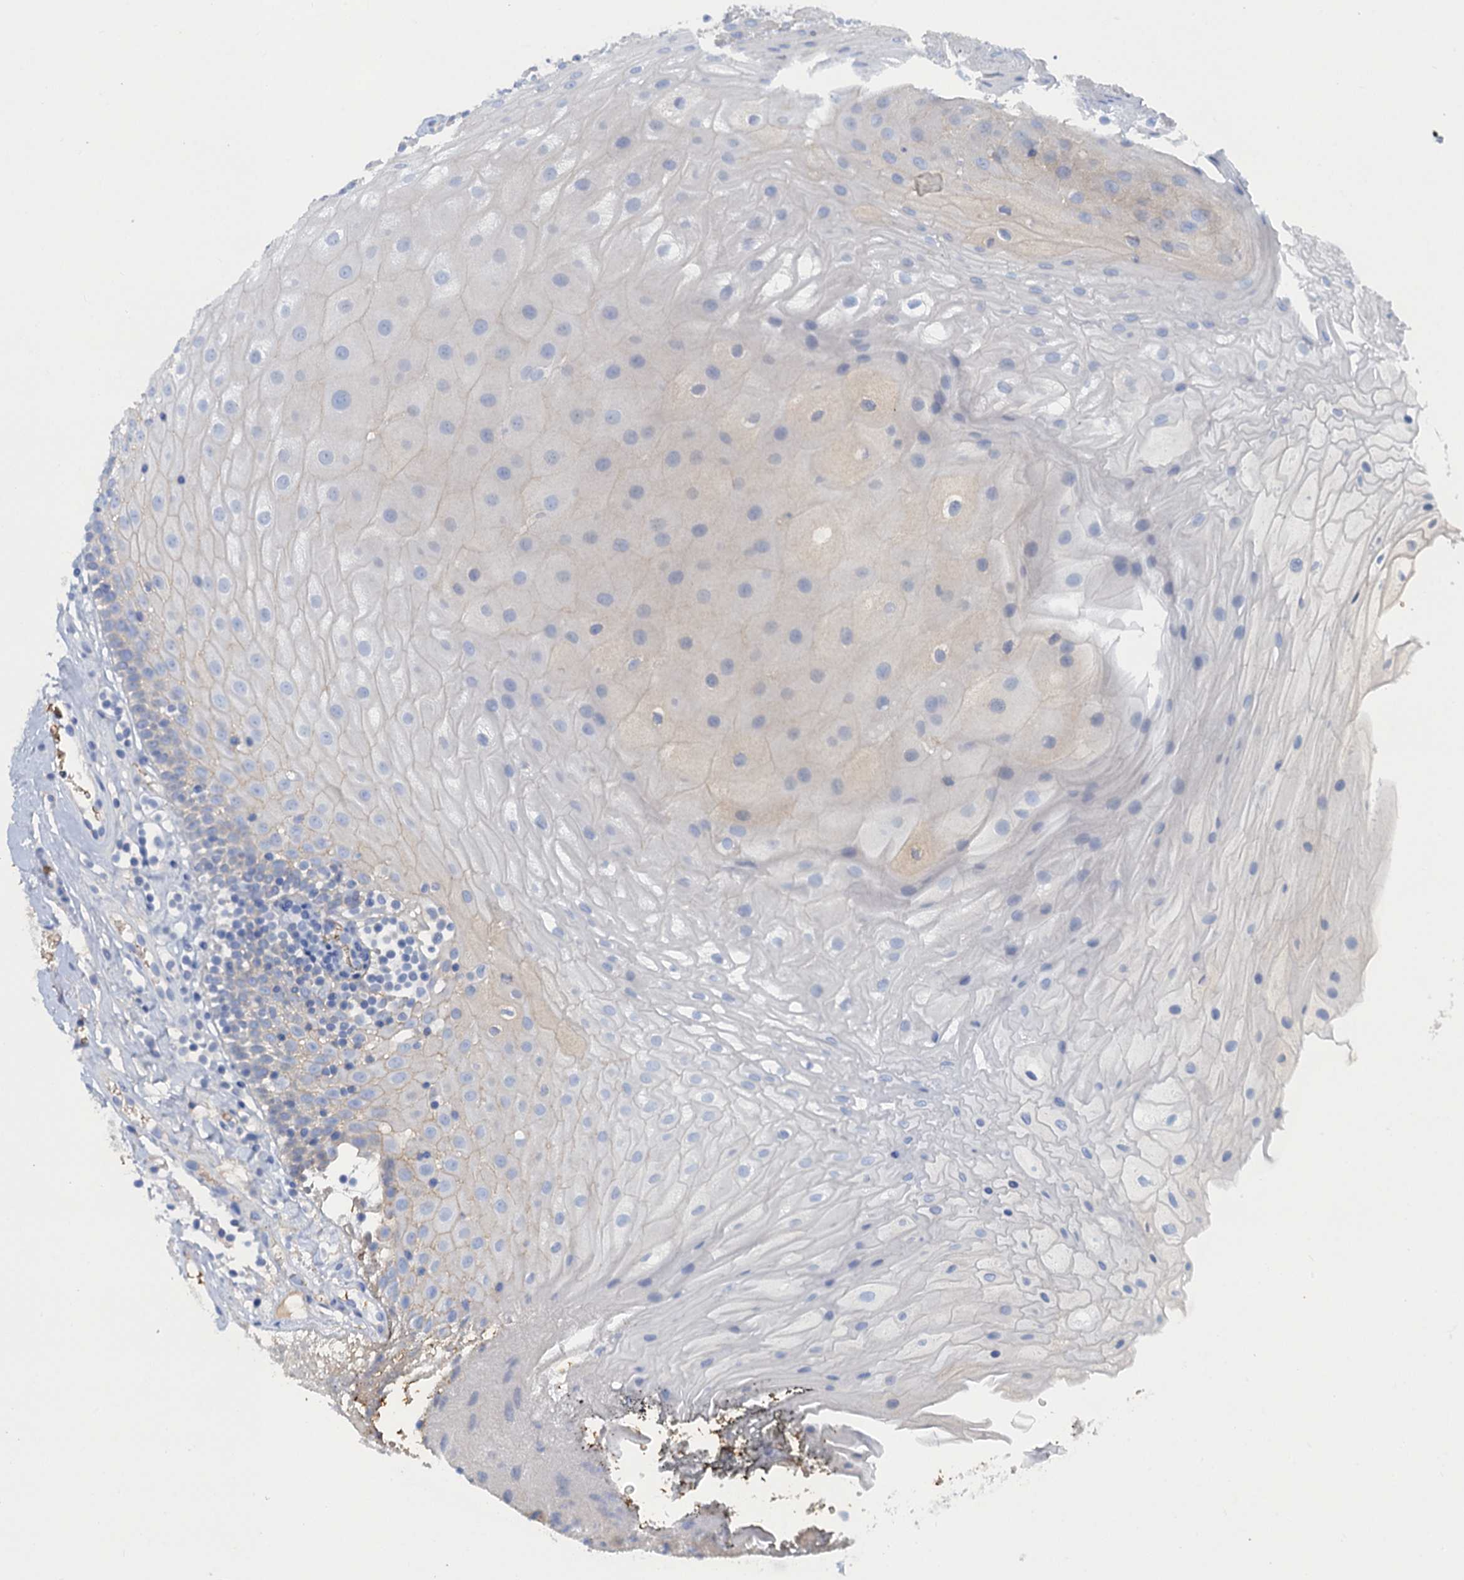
{"staining": {"intensity": "negative", "quantity": "none", "location": "none"}, "tissue": "oral mucosa", "cell_type": "Squamous epithelial cells", "image_type": "normal", "snomed": [{"axis": "morphology", "description": "Normal tissue, NOS"}, {"axis": "topography", "description": "Oral tissue"}], "caption": "A high-resolution histopathology image shows IHC staining of normal oral mucosa, which displays no significant staining in squamous epithelial cells.", "gene": "MYADML2", "patient": {"sex": "female", "age": 80}}